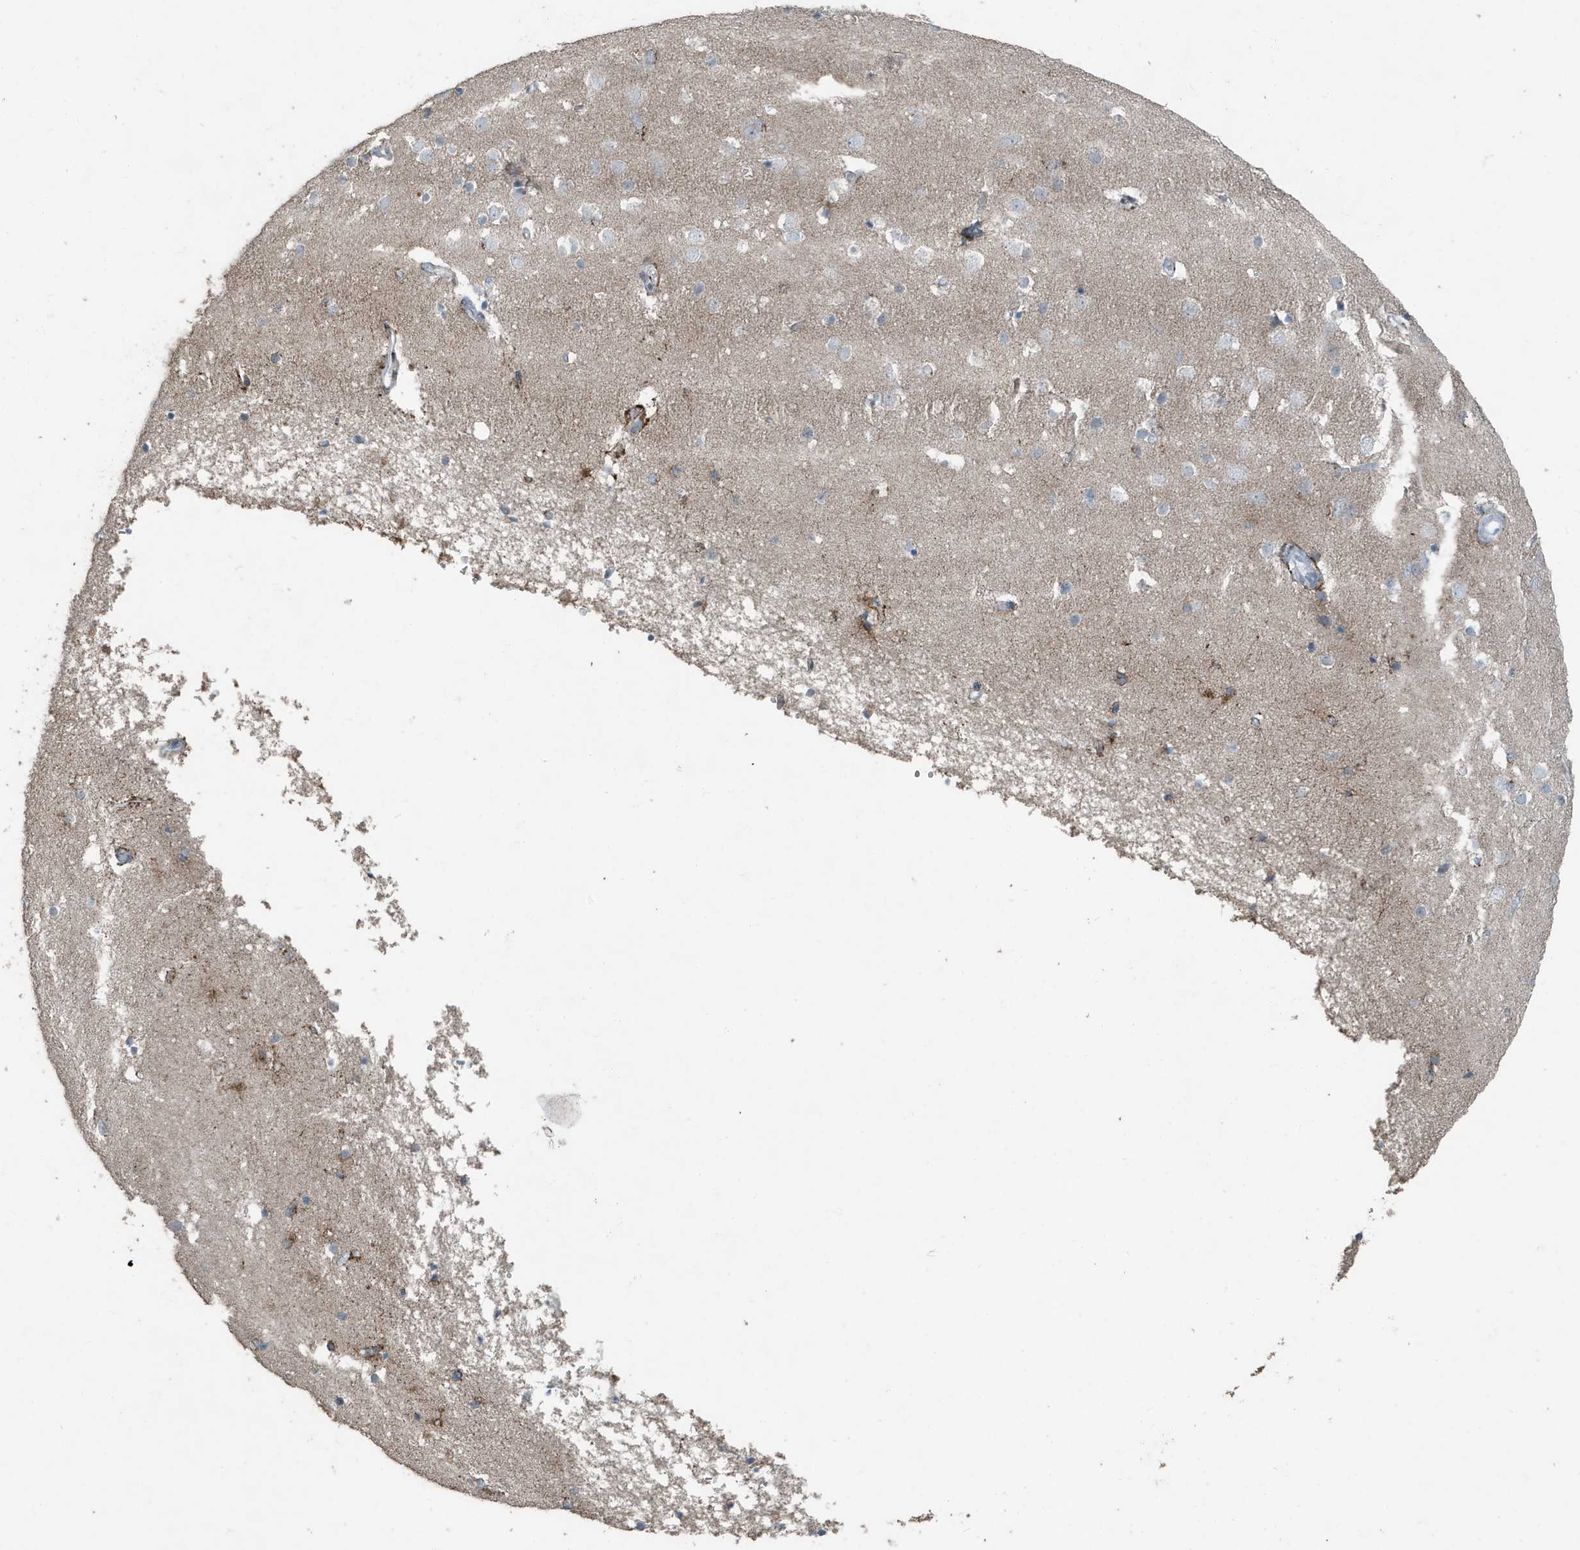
{"staining": {"intensity": "moderate", "quantity": "25%-75%", "location": "cytoplasmic/membranous"}, "tissue": "cerebral cortex", "cell_type": "Endothelial cells", "image_type": "normal", "snomed": [{"axis": "morphology", "description": "Normal tissue, NOS"}, {"axis": "topography", "description": "Cerebral cortex"}], "caption": "Endothelial cells show medium levels of moderate cytoplasmic/membranous positivity in about 25%-75% of cells in unremarkable human cerebral cortex. Immunohistochemistry (ihc) stains the protein of interest in brown and the nuclei are stained blue.", "gene": "FAM162A", "patient": {"sex": "male", "age": 54}}